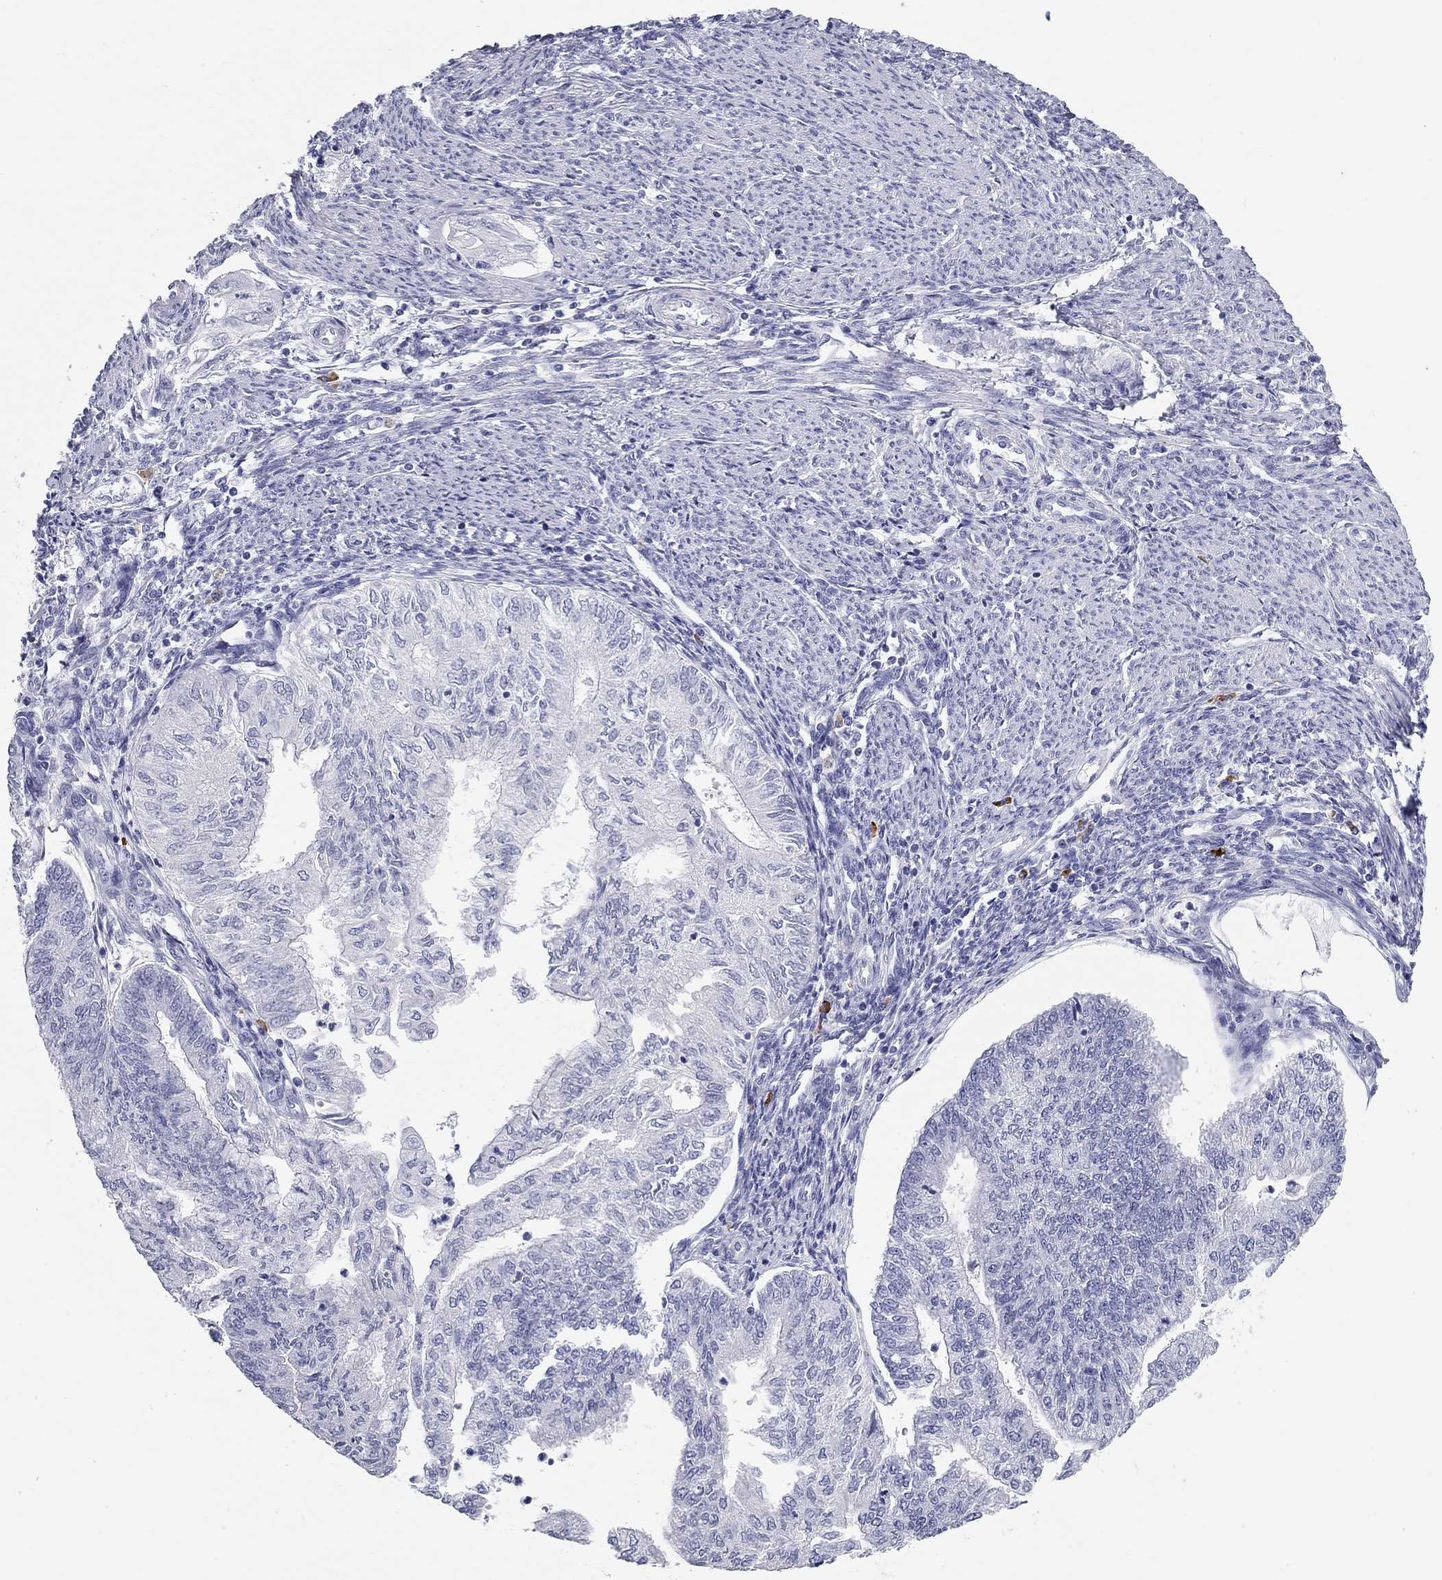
{"staining": {"intensity": "negative", "quantity": "none", "location": "none"}, "tissue": "endometrial cancer", "cell_type": "Tumor cells", "image_type": "cancer", "snomed": [{"axis": "morphology", "description": "Adenocarcinoma, NOS"}, {"axis": "topography", "description": "Endometrium"}], "caption": "The micrograph demonstrates no significant positivity in tumor cells of adenocarcinoma (endometrial).", "gene": "PHOX2B", "patient": {"sex": "female", "age": 59}}